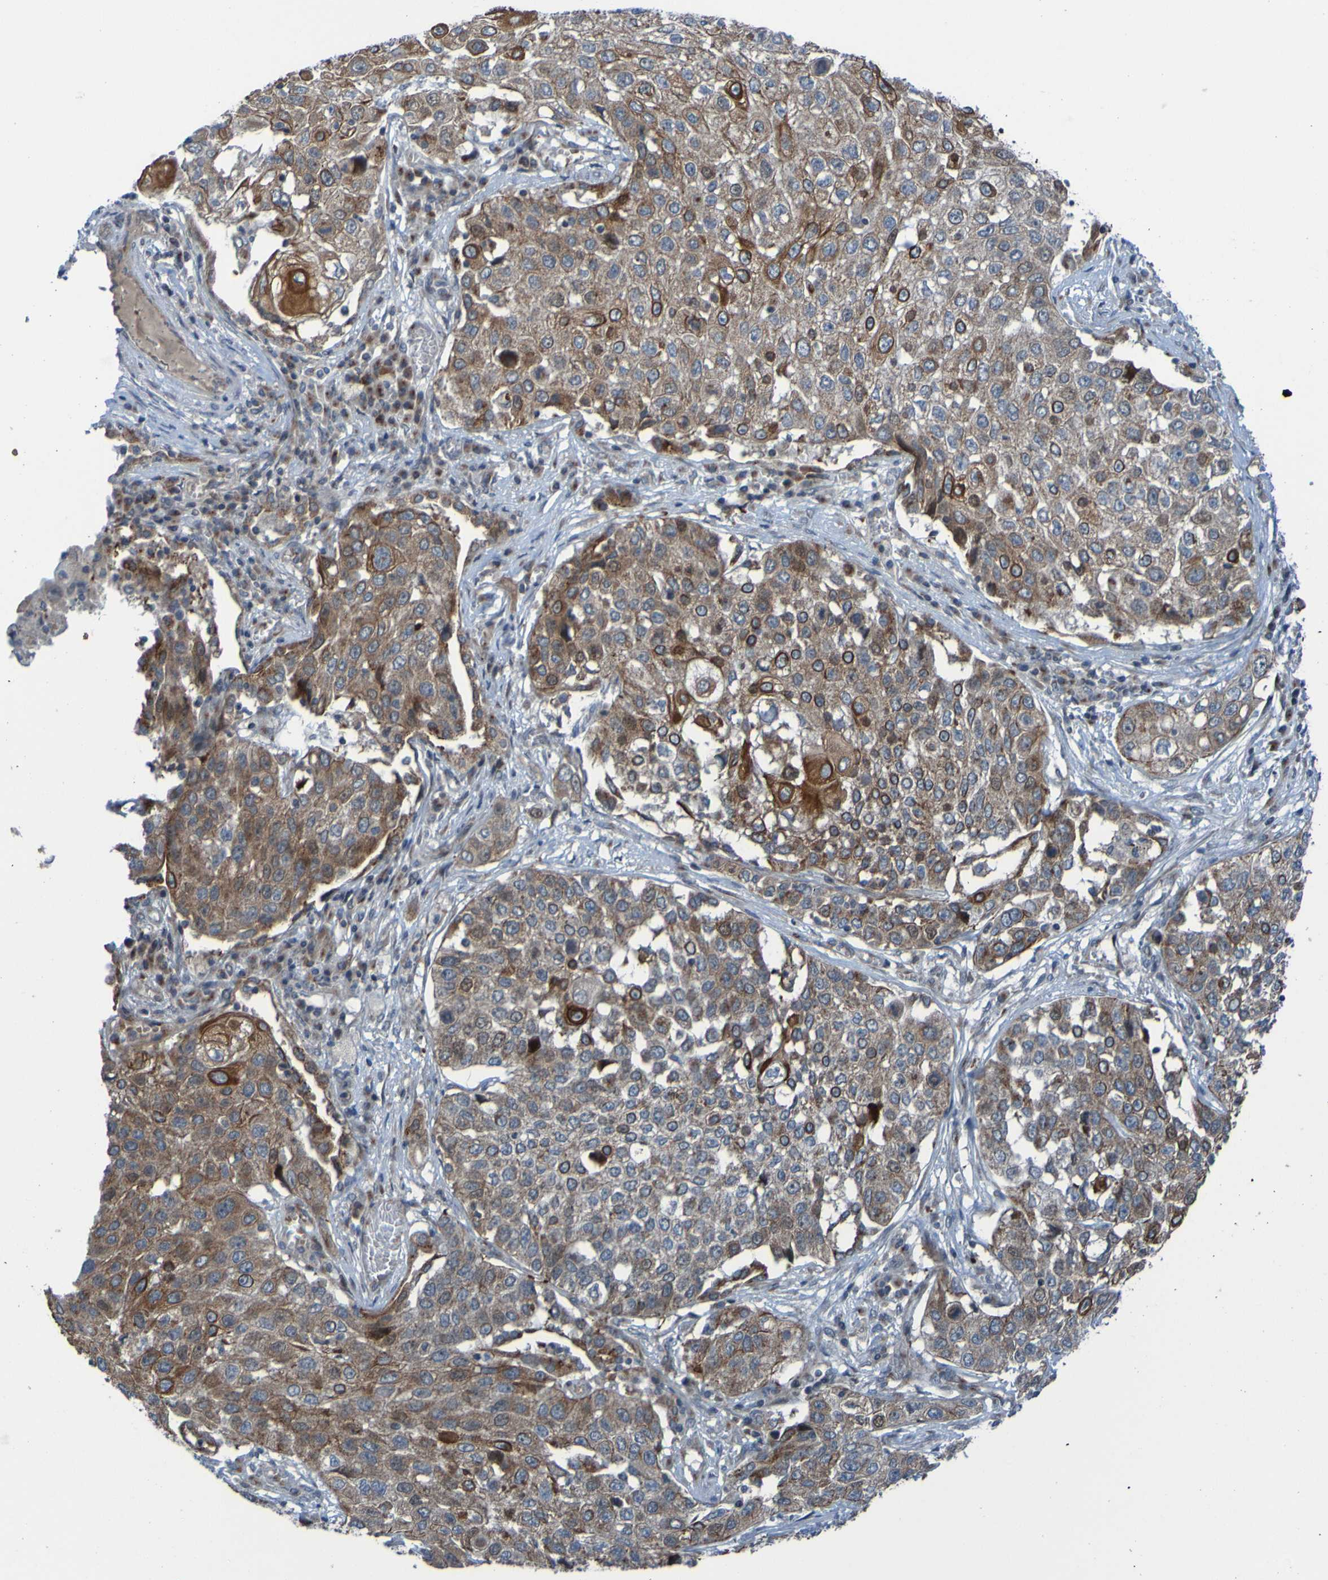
{"staining": {"intensity": "moderate", "quantity": ">75%", "location": "cytoplasmic/membranous"}, "tissue": "lung cancer", "cell_type": "Tumor cells", "image_type": "cancer", "snomed": [{"axis": "morphology", "description": "Squamous cell carcinoma, NOS"}, {"axis": "topography", "description": "Lung"}], "caption": "IHC of human squamous cell carcinoma (lung) displays medium levels of moderate cytoplasmic/membranous expression in about >75% of tumor cells.", "gene": "UNG", "patient": {"sex": "male", "age": 71}}